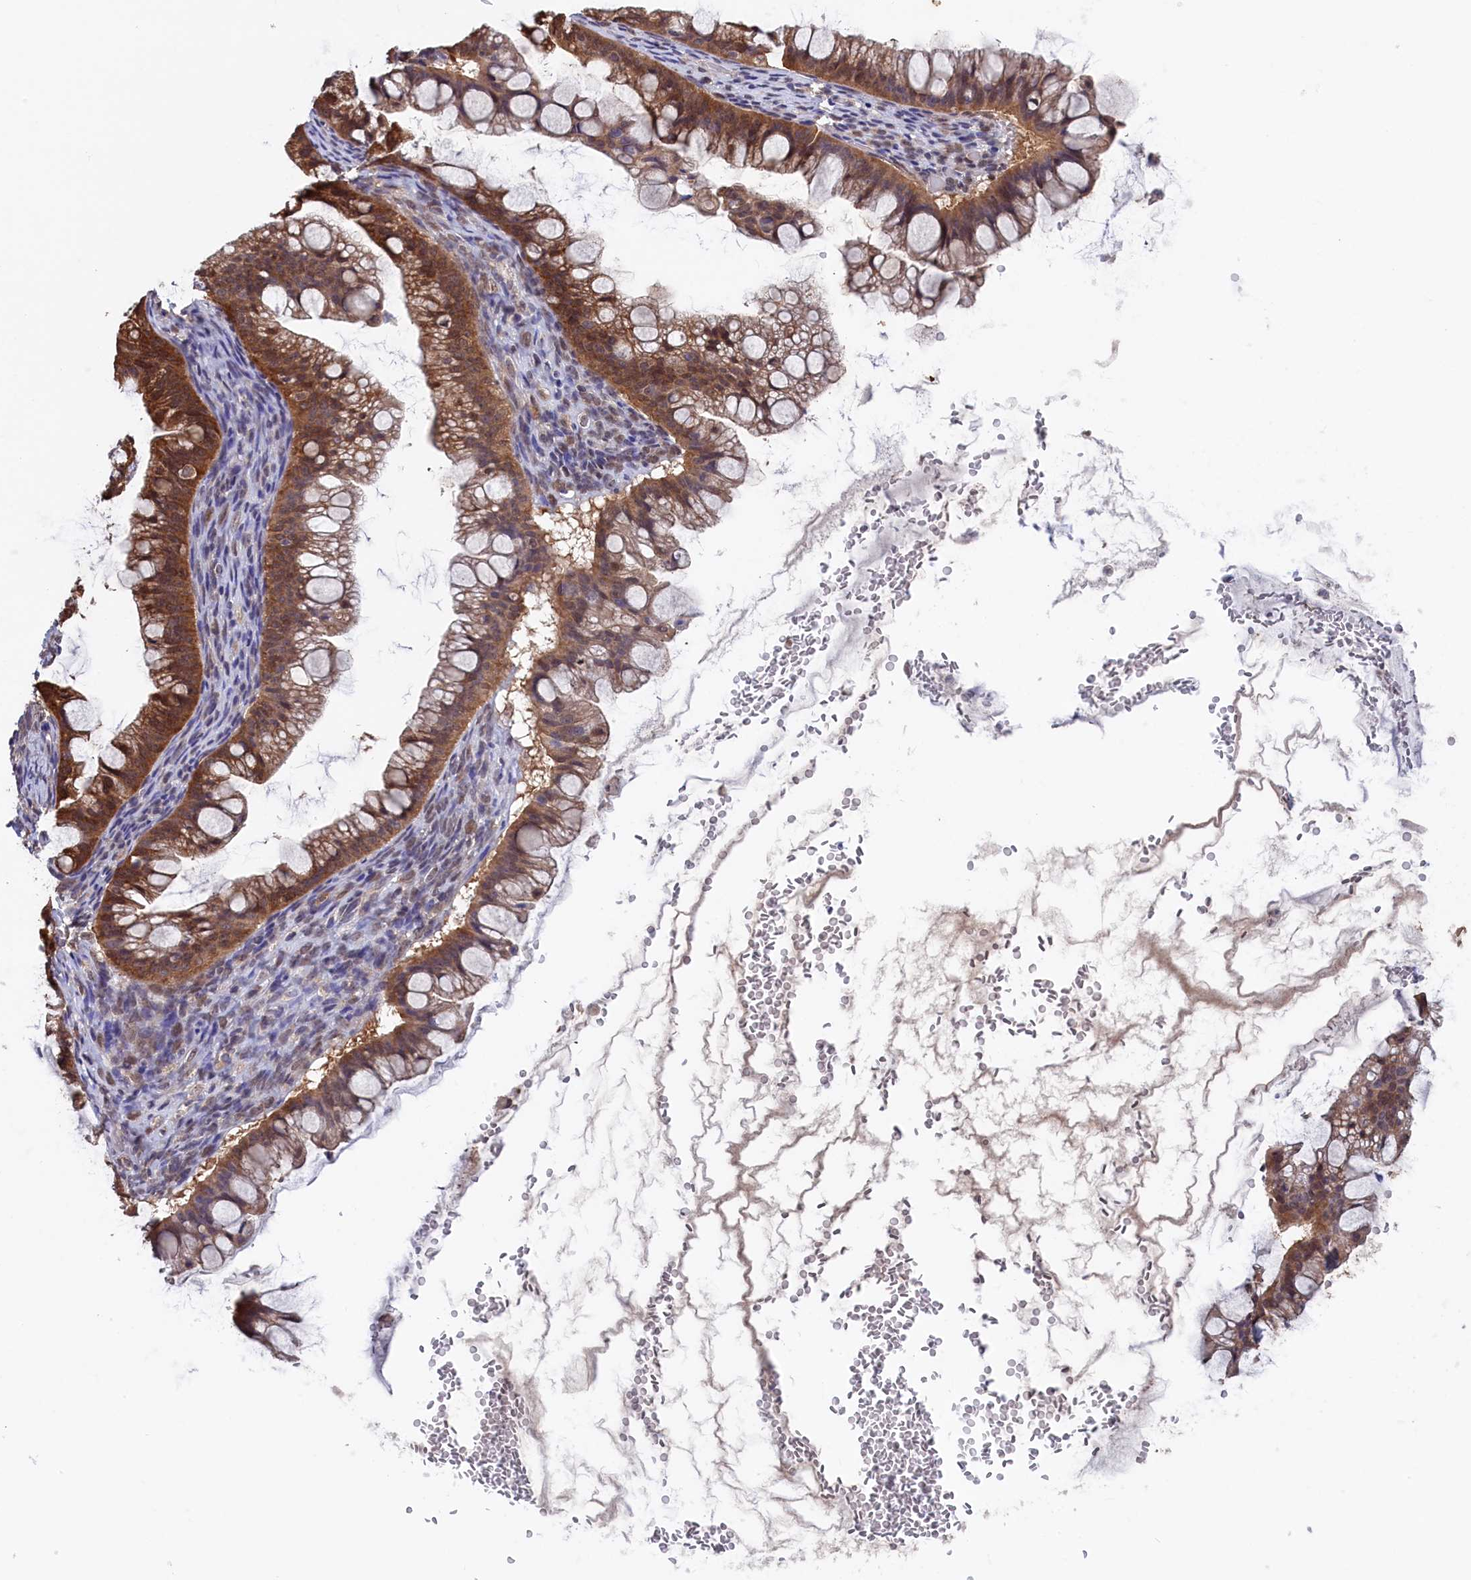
{"staining": {"intensity": "strong", "quantity": ">75%", "location": "cytoplasmic/membranous,nuclear"}, "tissue": "ovarian cancer", "cell_type": "Tumor cells", "image_type": "cancer", "snomed": [{"axis": "morphology", "description": "Cystadenocarcinoma, mucinous, NOS"}, {"axis": "topography", "description": "Ovary"}], "caption": "Brown immunohistochemical staining in human mucinous cystadenocarcinoma (ovarian) shows strong cytoplasmic/membranous and nuclear expression in about >75% of tumor cells. The staining was performed using DAB, with brown indicating positive protein expression. Nuclei are stained blue with hematoxylin.", "gene": "JPT2", "patient": {"sex": "female", "age": 73}}